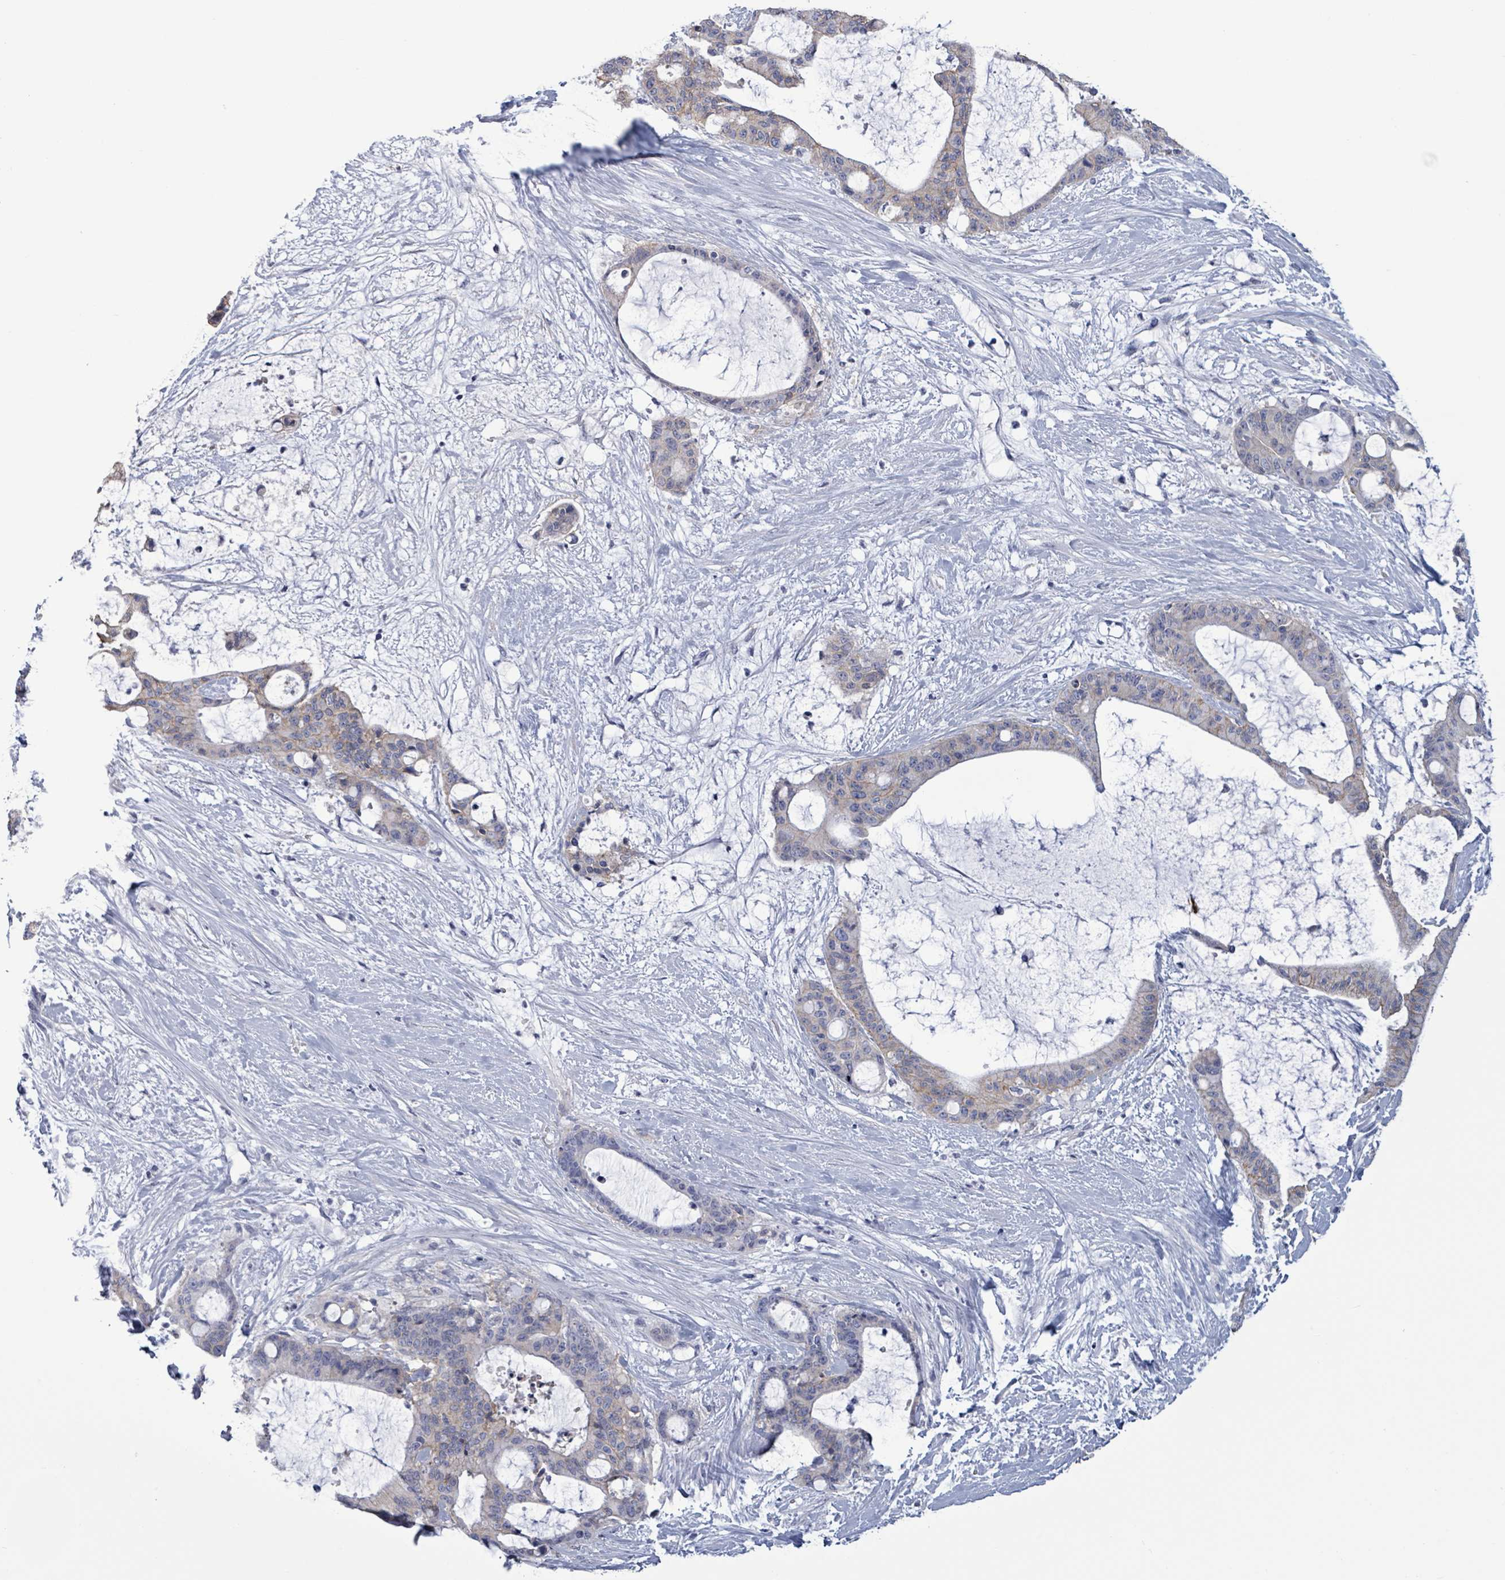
{"staining": {"intensity": "weak", "quantity": "<25%", "location": "cytoplasmic/membranous"}, "tissue": "liver cancer", "cell_type": "Tumor cells", "image_type": "cancer", "snomed": [{"axis": "morphology", "description": "Normal tissue, NOS"}, {"axis": "morphology", "description": "Cholangiocarcinoma"}, {"axis": "topography", "description": "Liver"}, {"axis": "topography", "description": "Peripheral nerve tissue"}], "caption": "Image shows no significant protein positivity in tumor cells of liver cancer.", "gene": "BSG", "patient": {"sex": "female", "age": 73}}